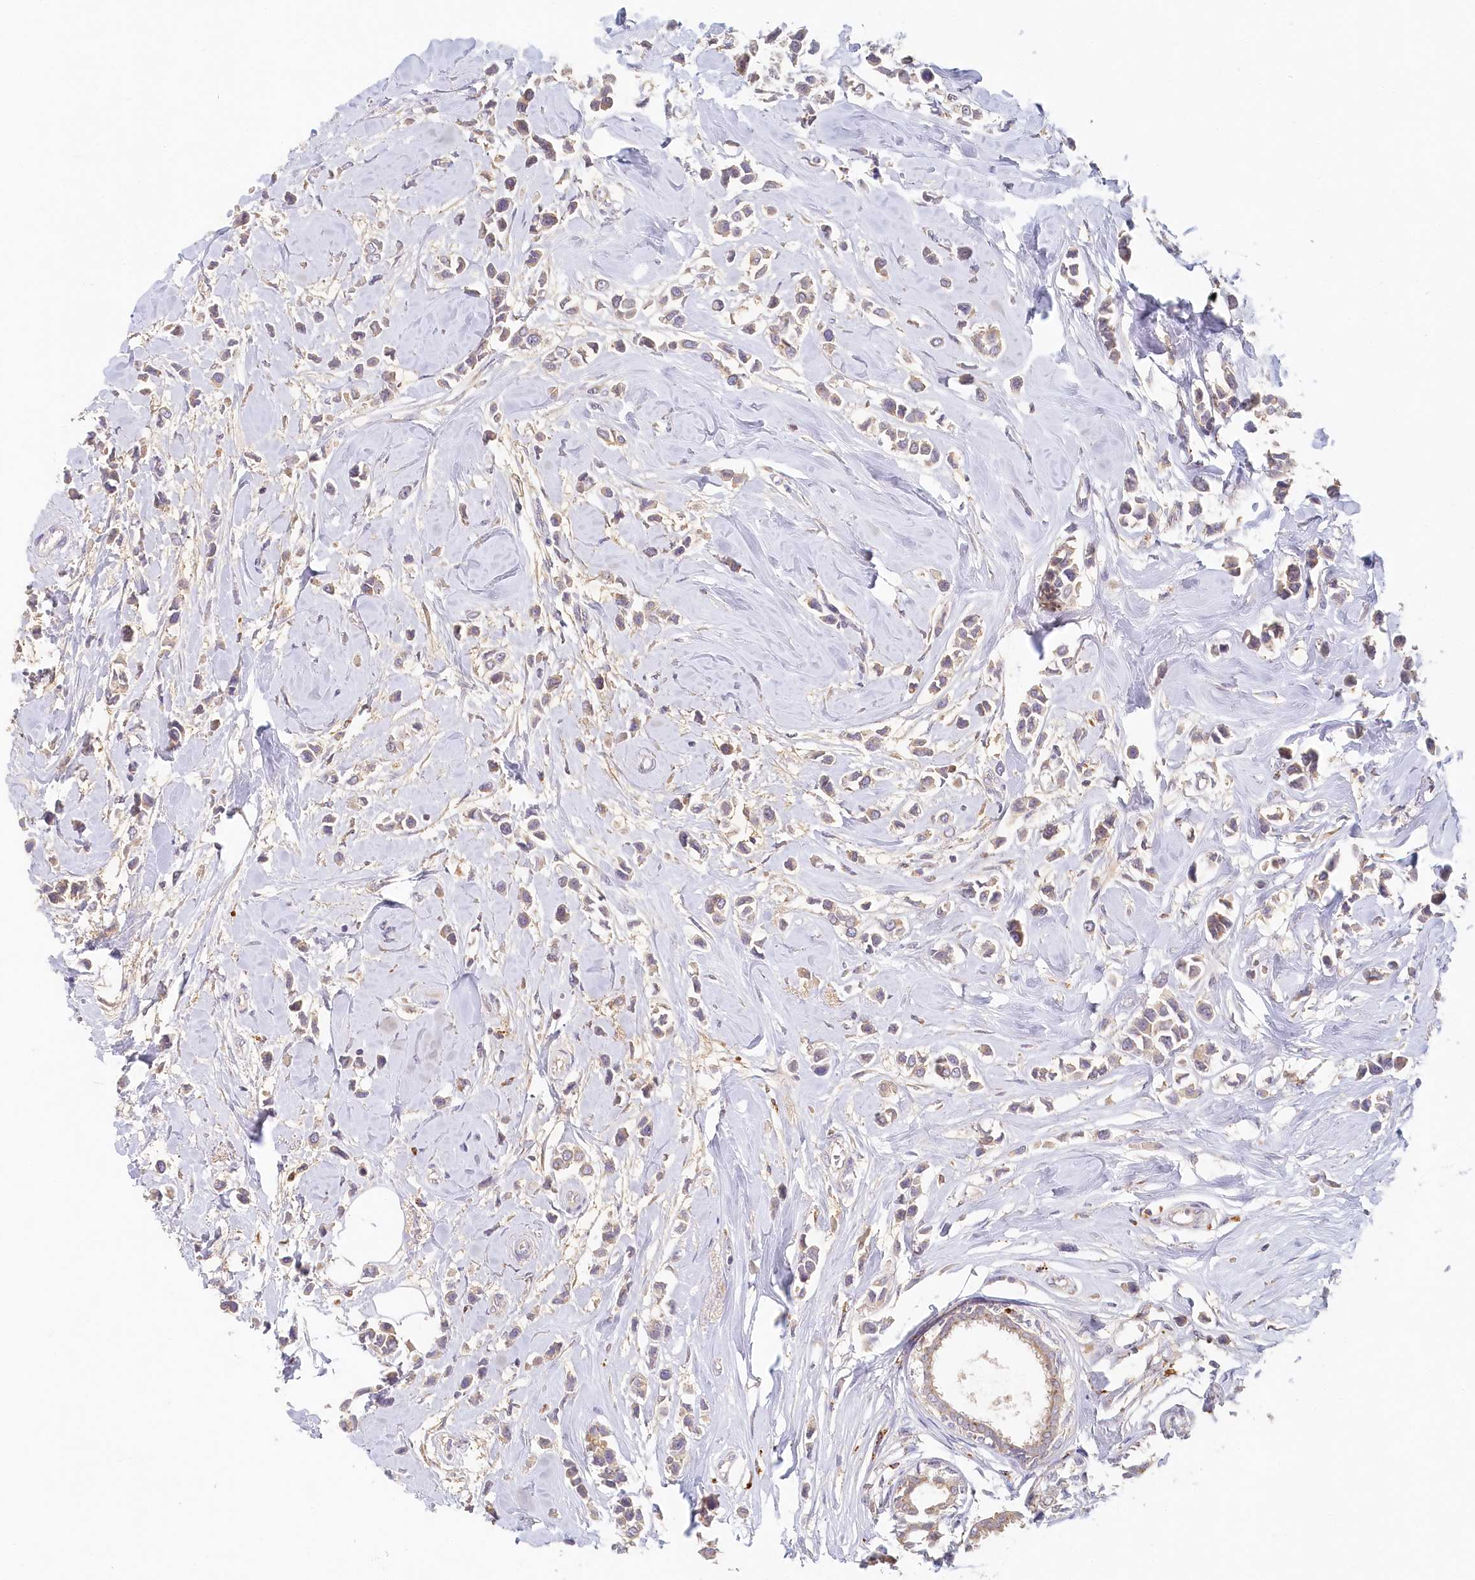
{"staining": {"intensity": "negative", "quantity": "none", "location": "none"}, "tissue": "breast cancer", "cell_type": "Tumor cells", "image_type": "cancer", "snomed": [{"axis": "morphology", "description": "Lobular carcinoma"}, {"axis": "topography", "description": "Breast"}], "caption": "Photomicrograph shows no significant protein staining in tumor cells of breast lobular carcinoma.", "gene": "VSIG1", "patient": {"sex": "female", "age": 51}}